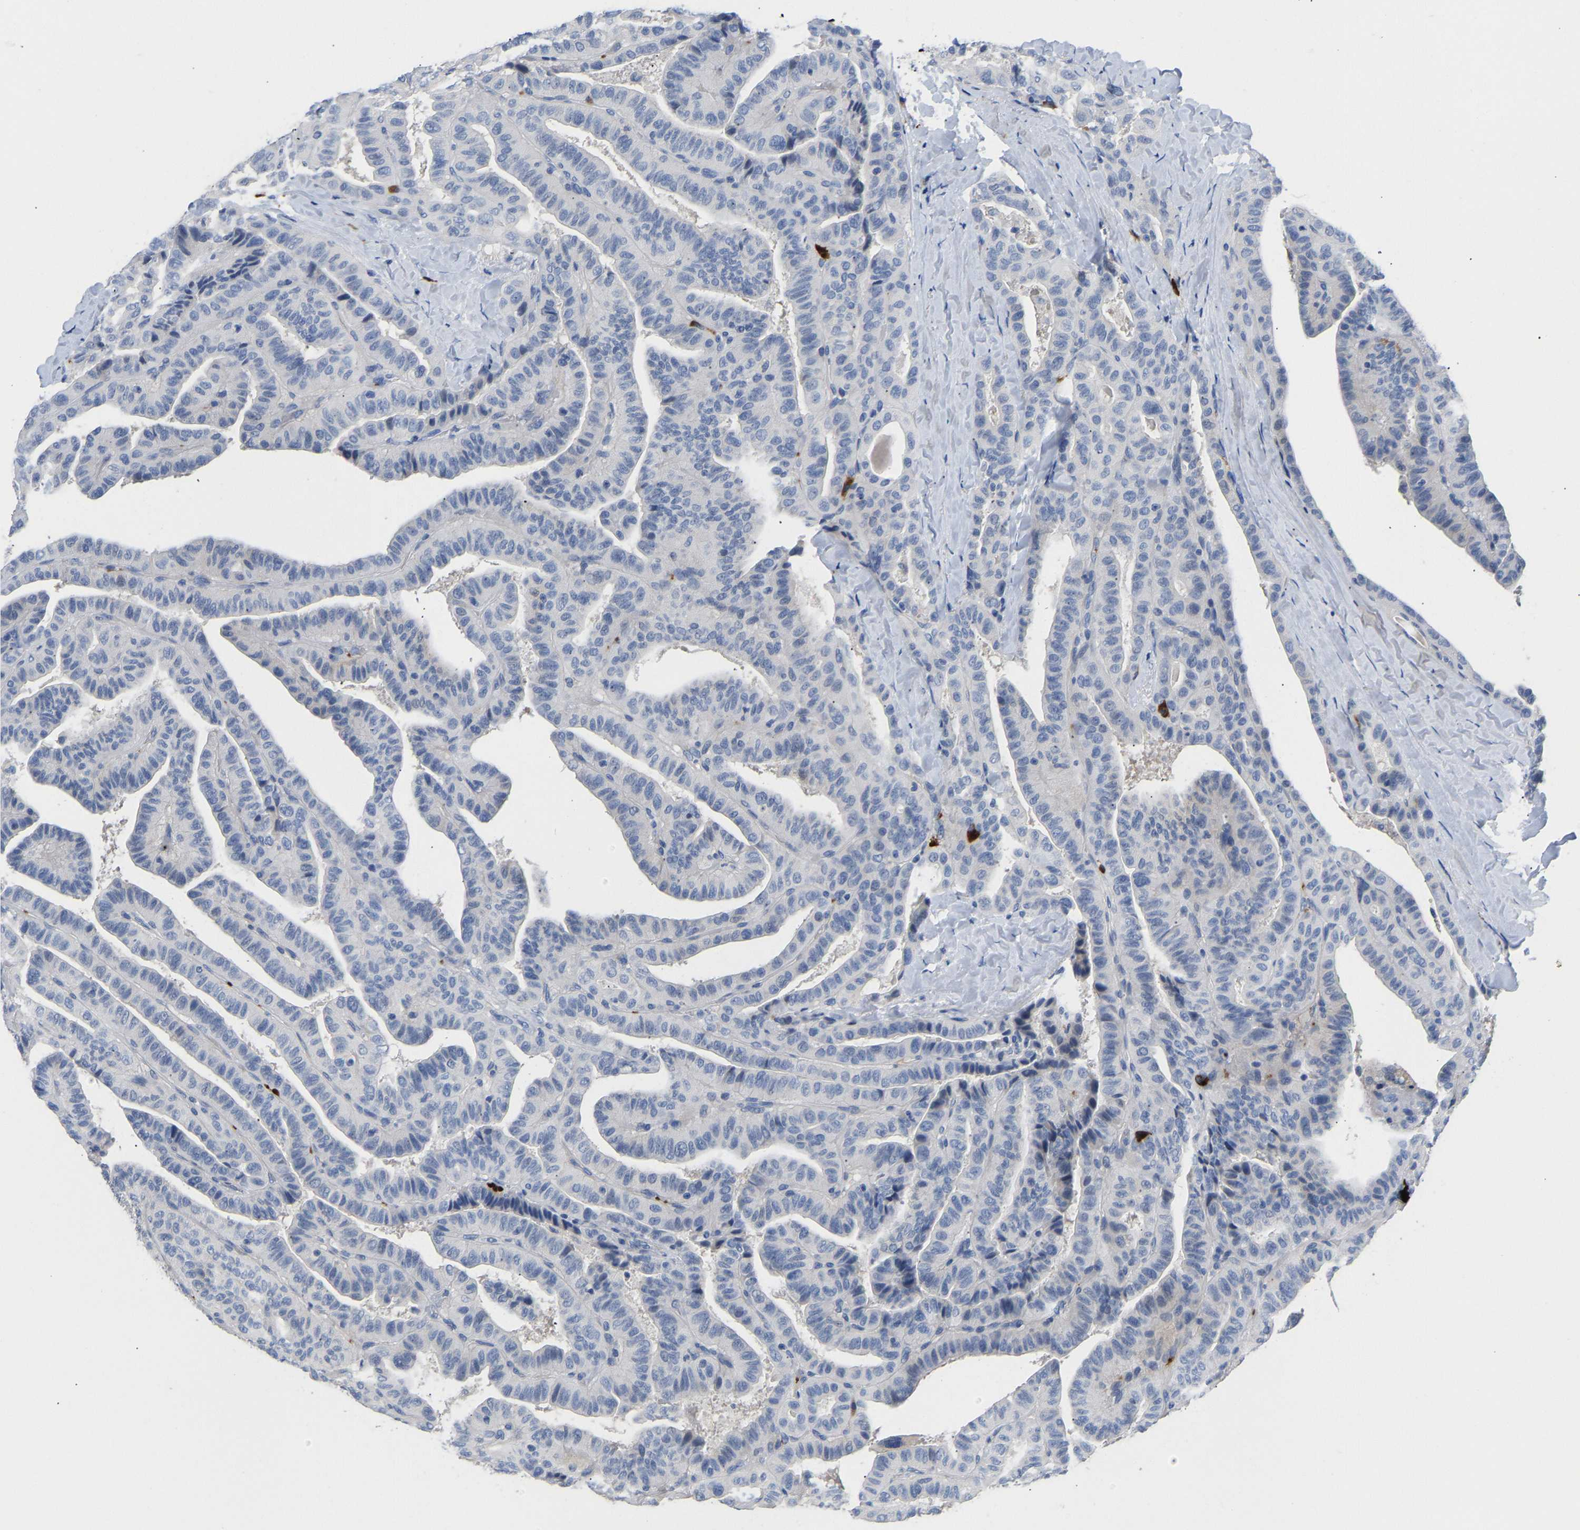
{"staining": {"intensity": "negative", "quantity": "none", "location": "none"}, "tissue": "thyroid cancer", "cell_type": "Tumor cells", "image_type": "cancer", "snomed": [{"axis": "morphology", "description": "Papillary adenocarcinoma, NOS"}, {"axis": "topography", "description": "Thyroid gland"}], "caption": "The histopathology image demonstrates no significant expression in tumor cells of papillary adenocarcinoma (thyroid).", "gene": "FGF18", "patient": {"sex": "male", "age": 77}}